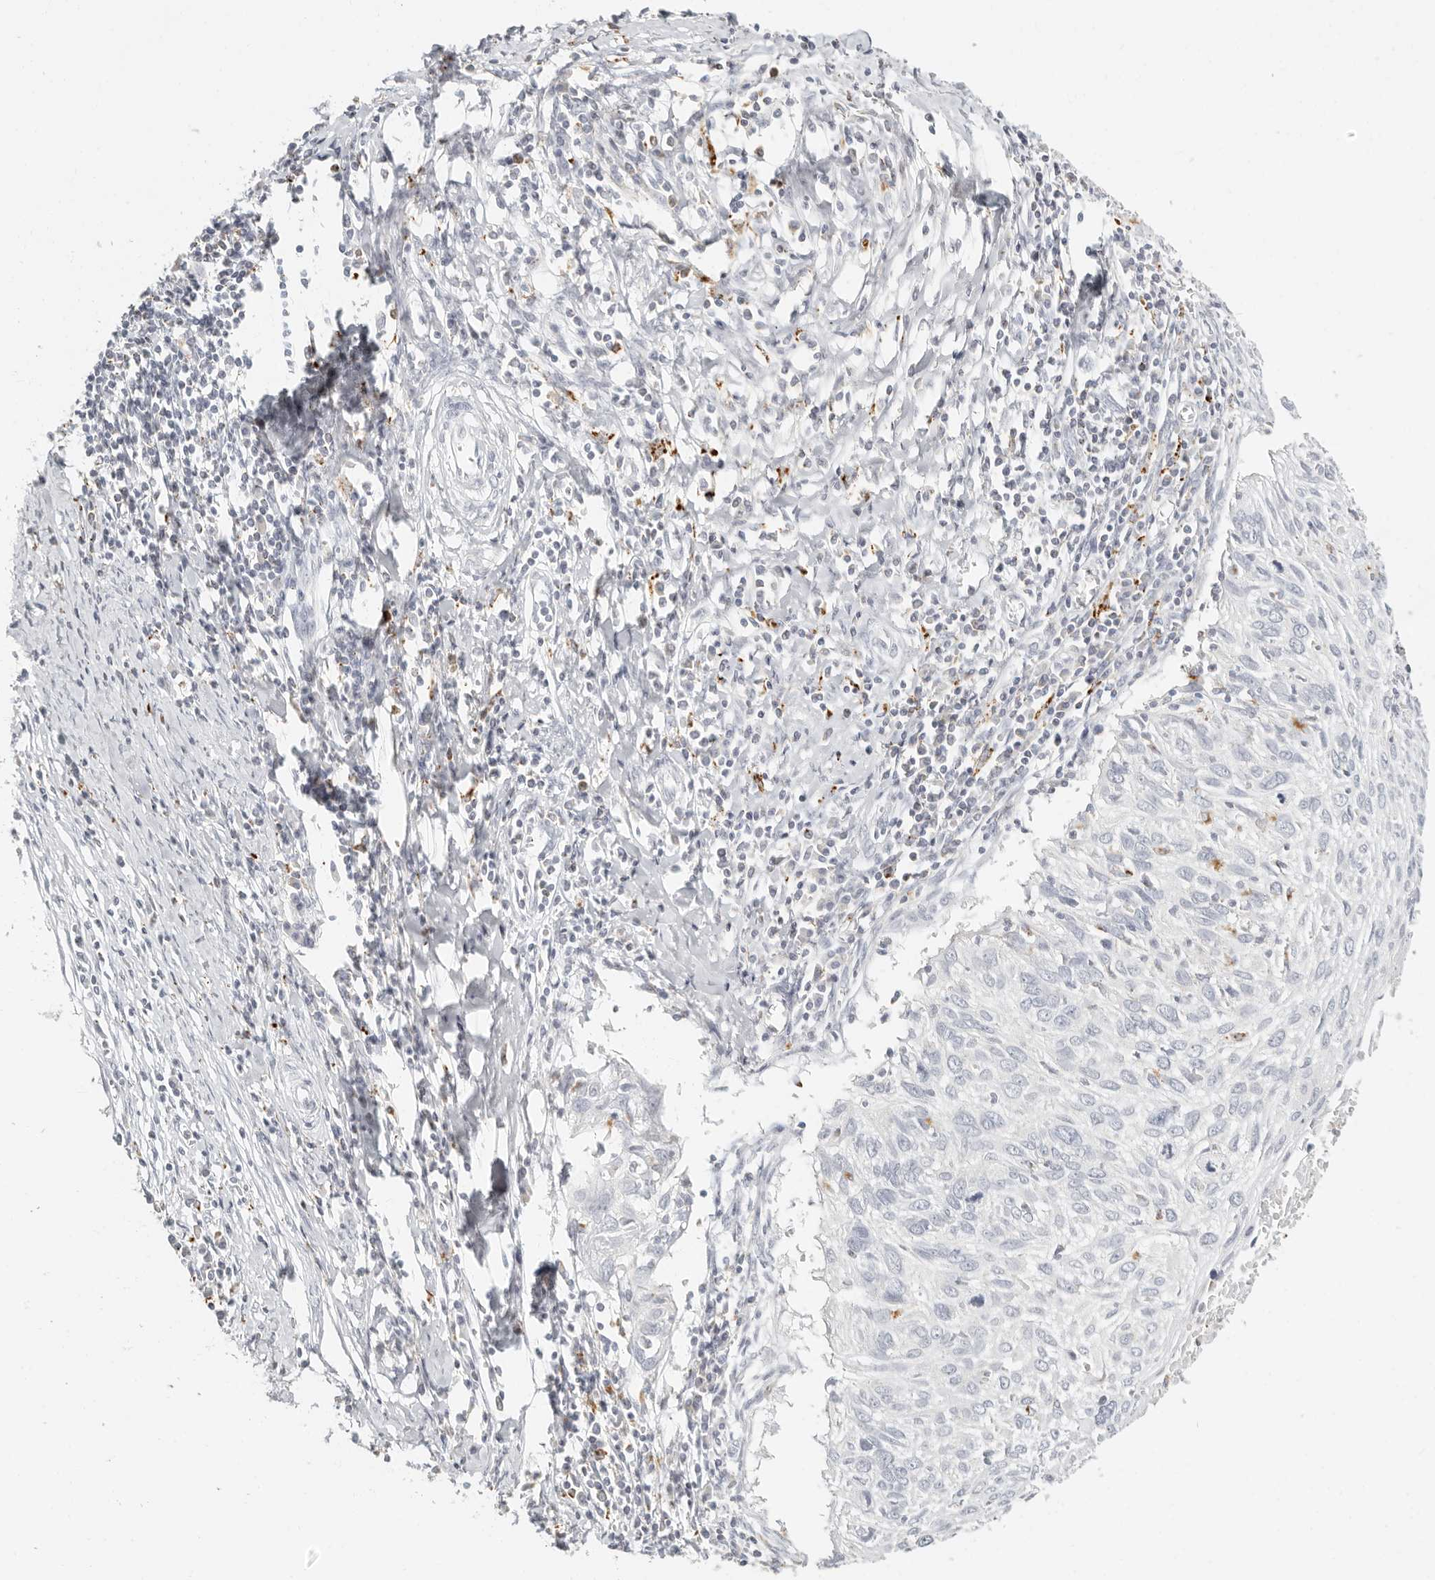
{"staining": {"intensity": "negative", "quantity": "none", "location": "none"}, "tissue": "cervical cancer", "cell_type": "Tumor cells", "image_type": "cancer", "snomed": [{"axis": "morphology", "description": "Squamous cell carcinoma, NOS"}, {"axis": "topography", "description": "Cervix"}], "caption": "Micrograph shows no significant protein staining in tumor cells of cervical cancer (squamous cell carcinoma). The staining was performed using DAB to visualize the protein expression in brown, while the nuclei were stained in blue with hematoxylin (Magnification: 20x).", "gene": "RNASET2", "patient": {"sex": "female", "age": 51}}